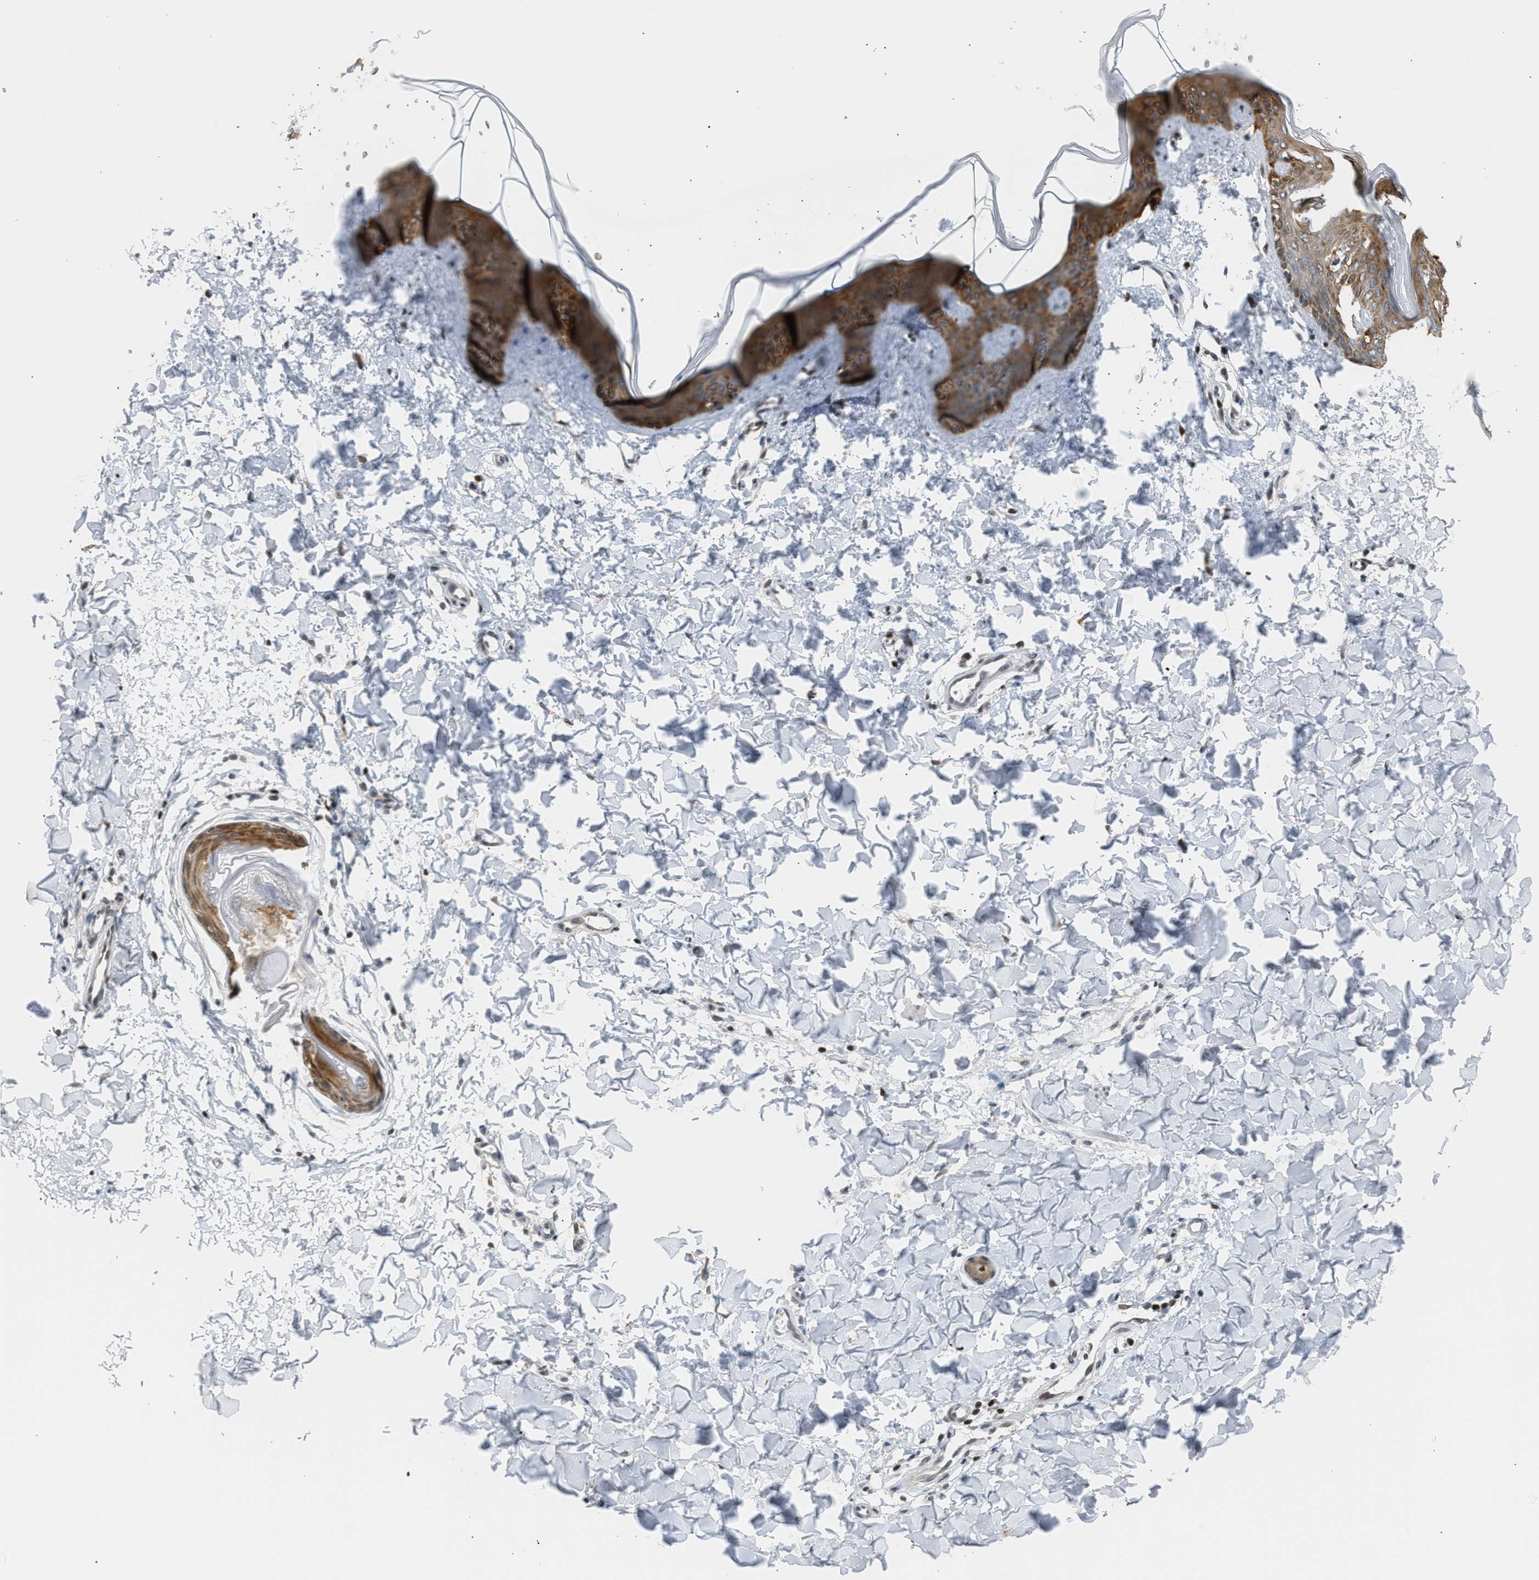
{"staining": {"intensity": "negative", "quantity": "none", "location": "none"}, "tissue": "skin", "cell_type": "Fibroblasts", "image_type": "normal", "snomed": [{"axis": "morphology", "description": "Normal tissue, NOS"}, {"axis": "topography", "description": "Skin"}], "caption": "A high-resolution histopathology image shows immunohistochemistry staining of normal skin, which demonstrates no significant expression in fibroblasts.", "gene": "NPS", "patient": {"sex": "female", "age": 17}}